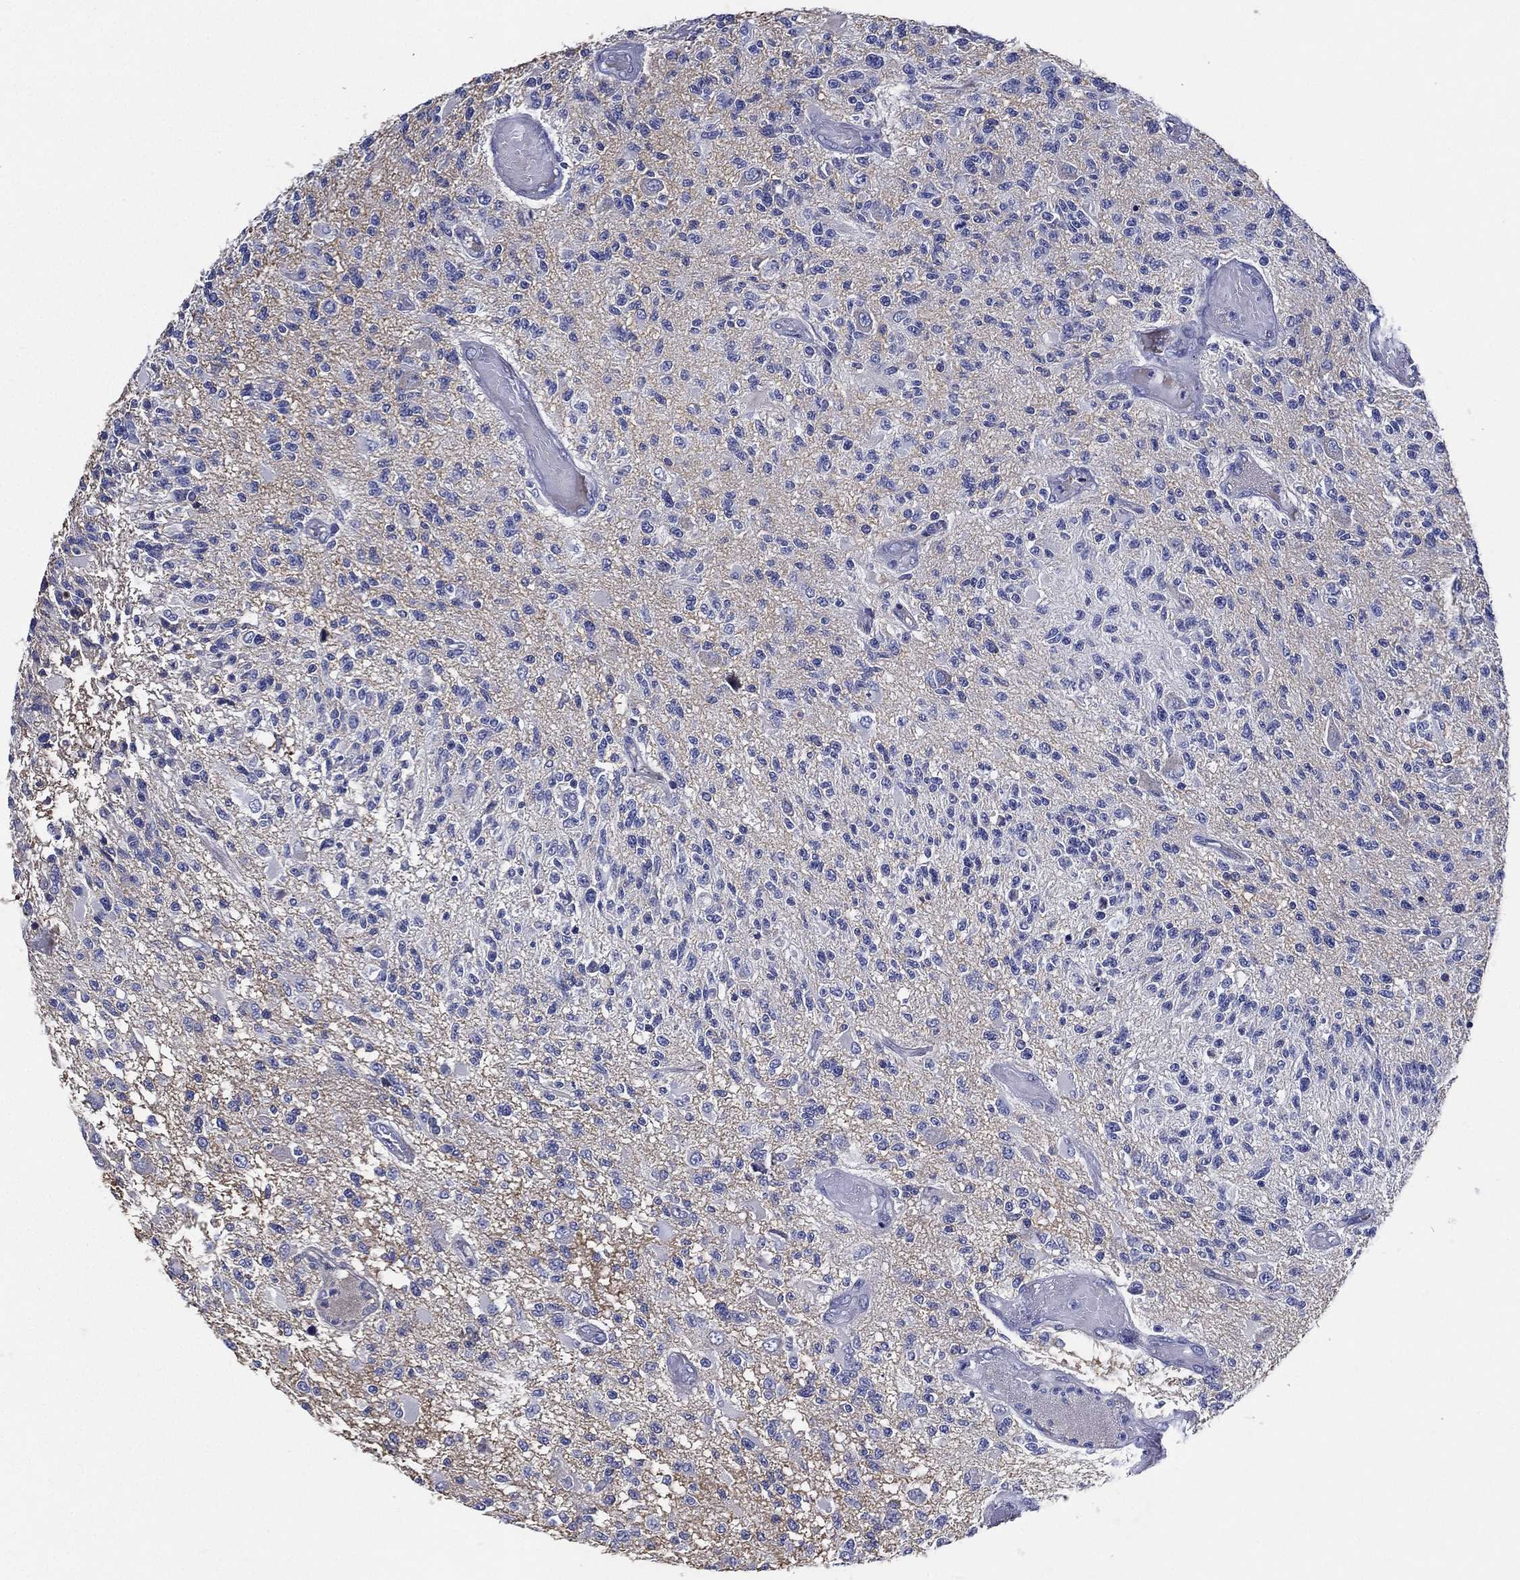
{"staining": {"intensity": "negative", "quantity": "none", "location": "none"}, "tissue": "glioma", "cell_type": "Tumor cells", "image_type": "cancer", "snomed": [{"axis": "morphology", "description": "Glioma, malignant, High grade"}, {"axis": "topography", "description": "Brain"}], "caption": "The immunohistochemistry (IHC) photomicrograph has no significant positivity in tumor cells of glioma tissue. (DAB (3,3'-diaminobenzidine) immunohistochemistry, high magnification).", "gene": "TMPRSS11D", "patient": {"sex": "female", "age": 63}}